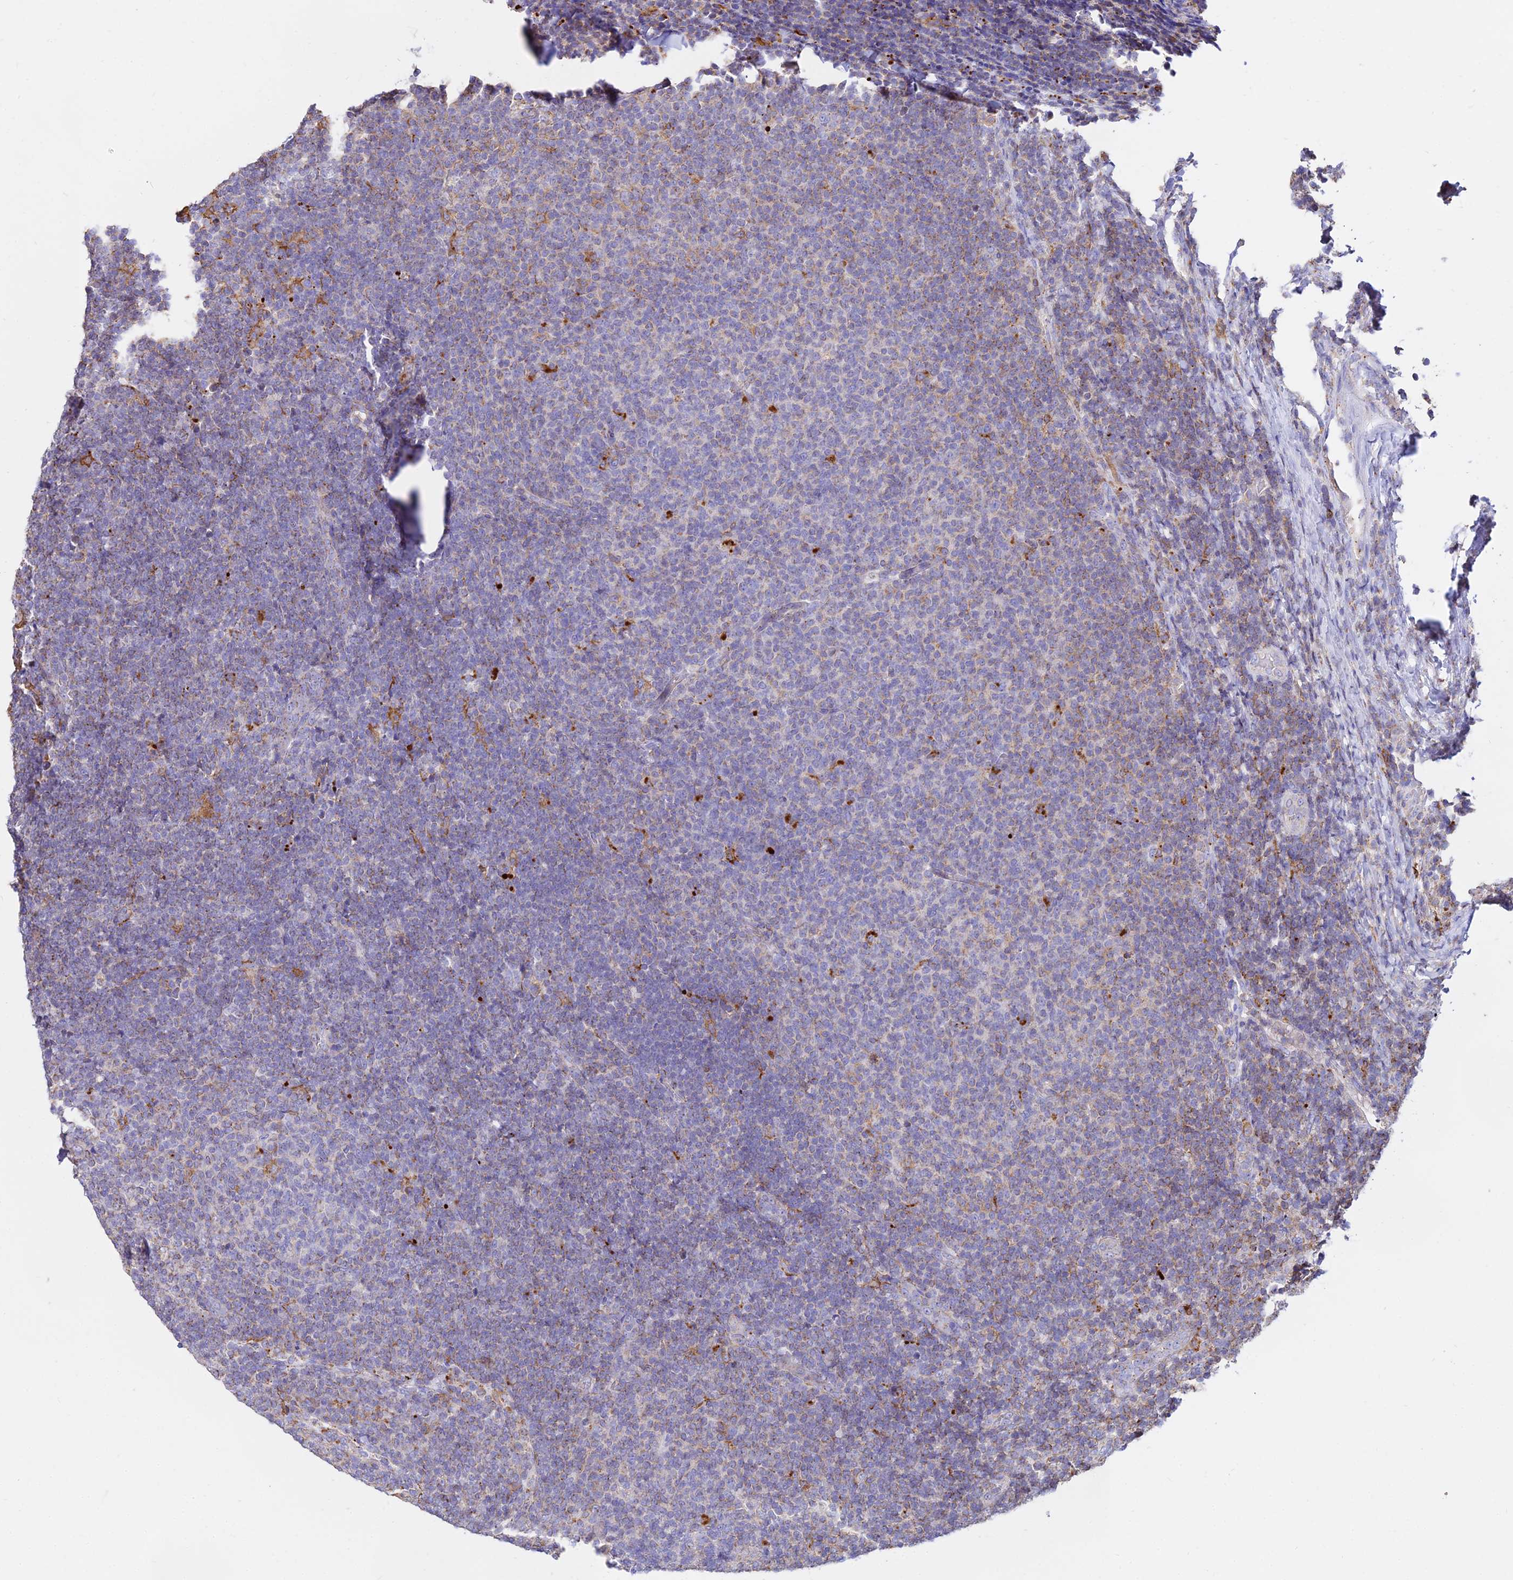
{"staining": {"intensity": "moderate", "quantity": "<25%", "location": "cytoplasmic/membranous"}, "tissue": "lymphoma", "cell_type": "Tumor cells", "image_type": "cancer", "snomed": [{"axis": "morphology", "description": "Malignant lymphoma, non-Hodgkin's type, Low grade"}, {"axis": "topography", "description": "Lymph node"}], "caption": "DAB immunohistochemical staining of human low-grade malignant lymphoma, non-Hodgkin's type displays moderate cytoplasmic/membranous protein expression in approximately <25% of tumor cells. (brown staining indicates protein expression, while blue staining denotes nuclei).", "gene": "PNLIPRP3", "patient": {"sex": "male", "age": 66}}